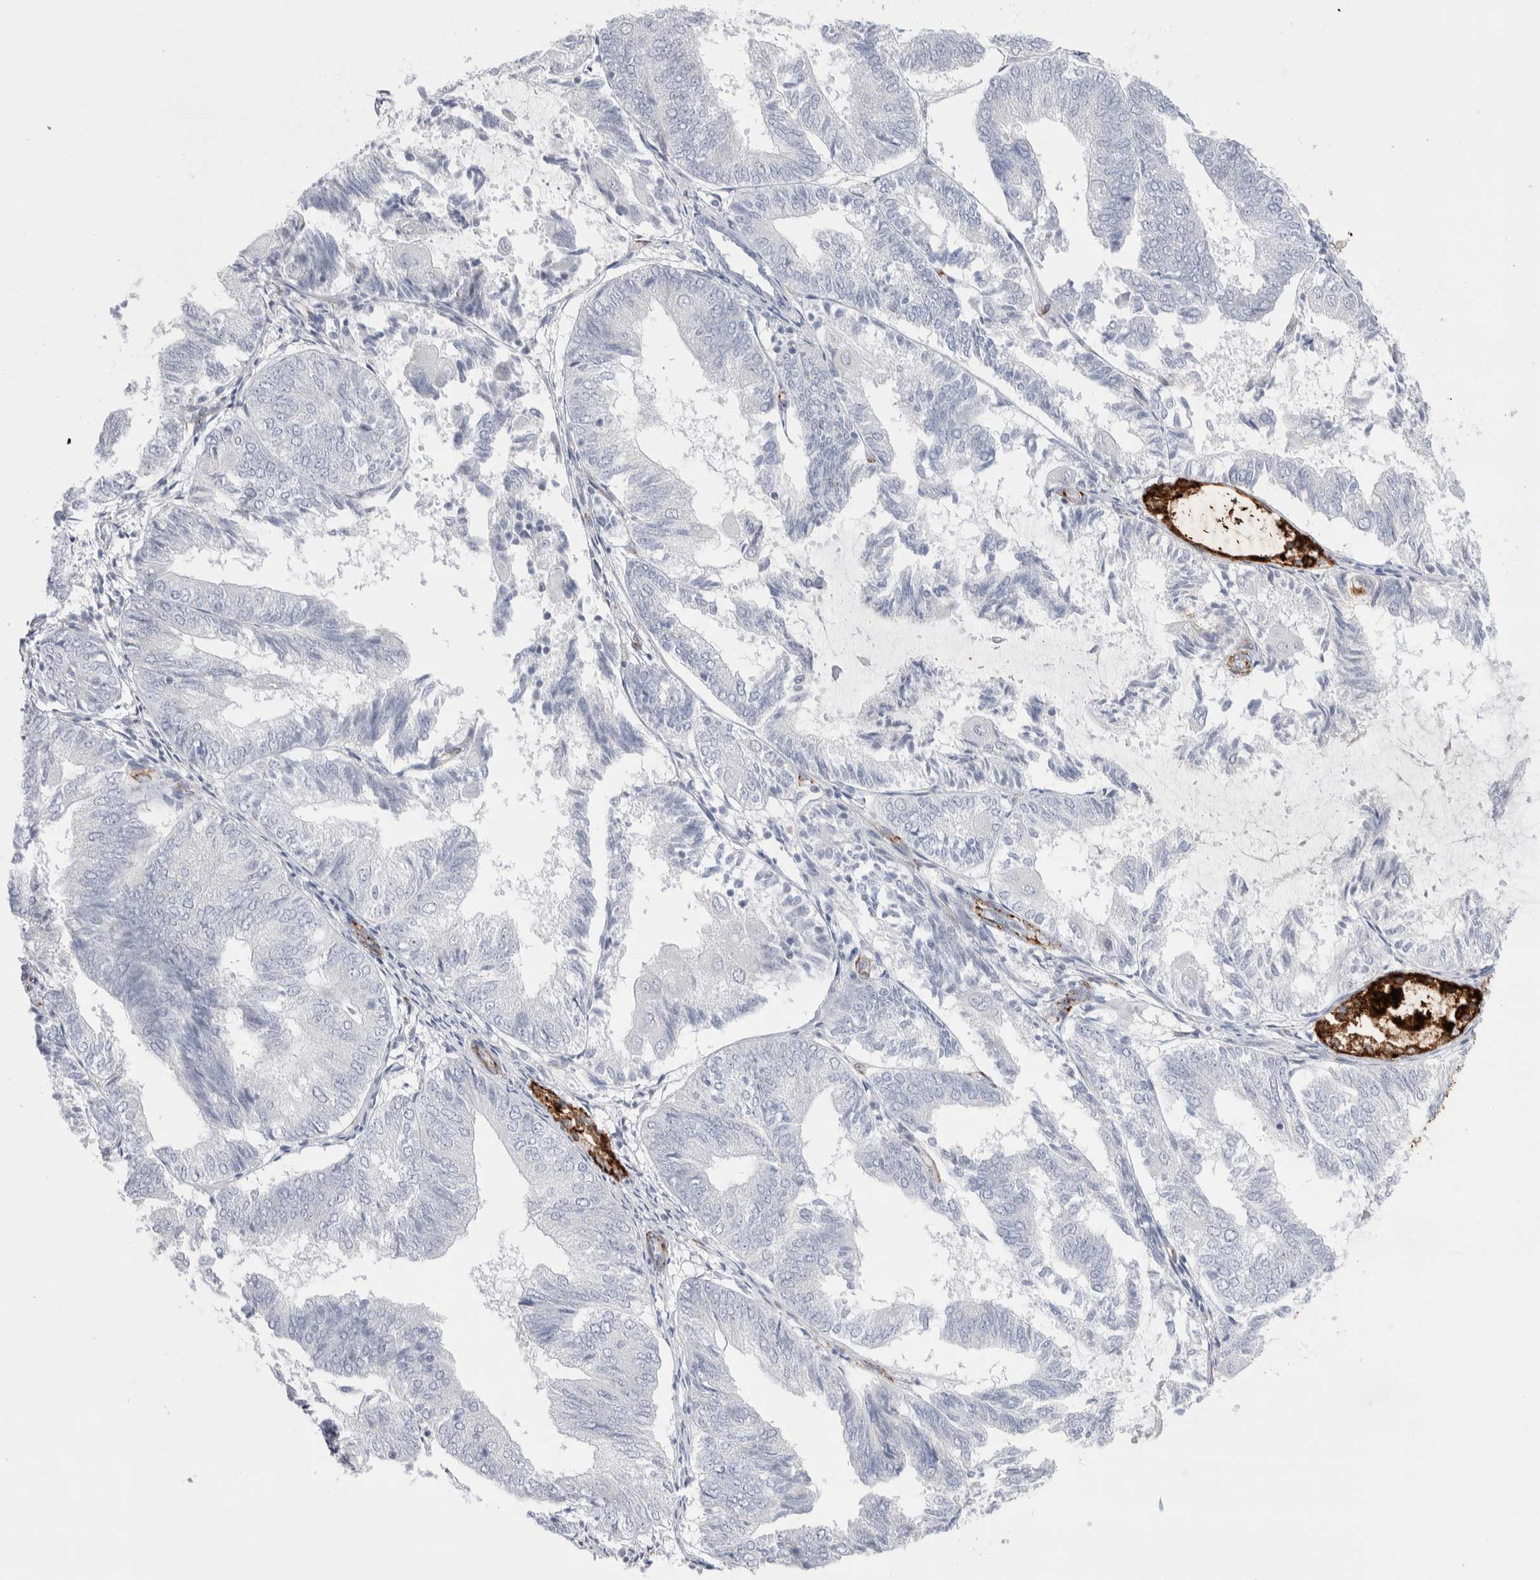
{"staining": {"intensity": "negative", "quantity": "none", "location": "none"}, "tissue": "endometrial cancer", "cell_type": "Tumor cells", "image_type": "cancer", "snomed": [{"axis": "morphology", "description": "Adenocarcinoma, NOS"}, {"axis": "topography", "description": "Endometrium"}], "caption": "IHC histopathology image of endometrial cancer (adenocarcinoma) stained for a protein (brown), which demonstrates no staining in tumor cells. Nuclei are stained in blue.", "gene": "SEPTIN4", "patient": {"sex": "female", "age": 81}}